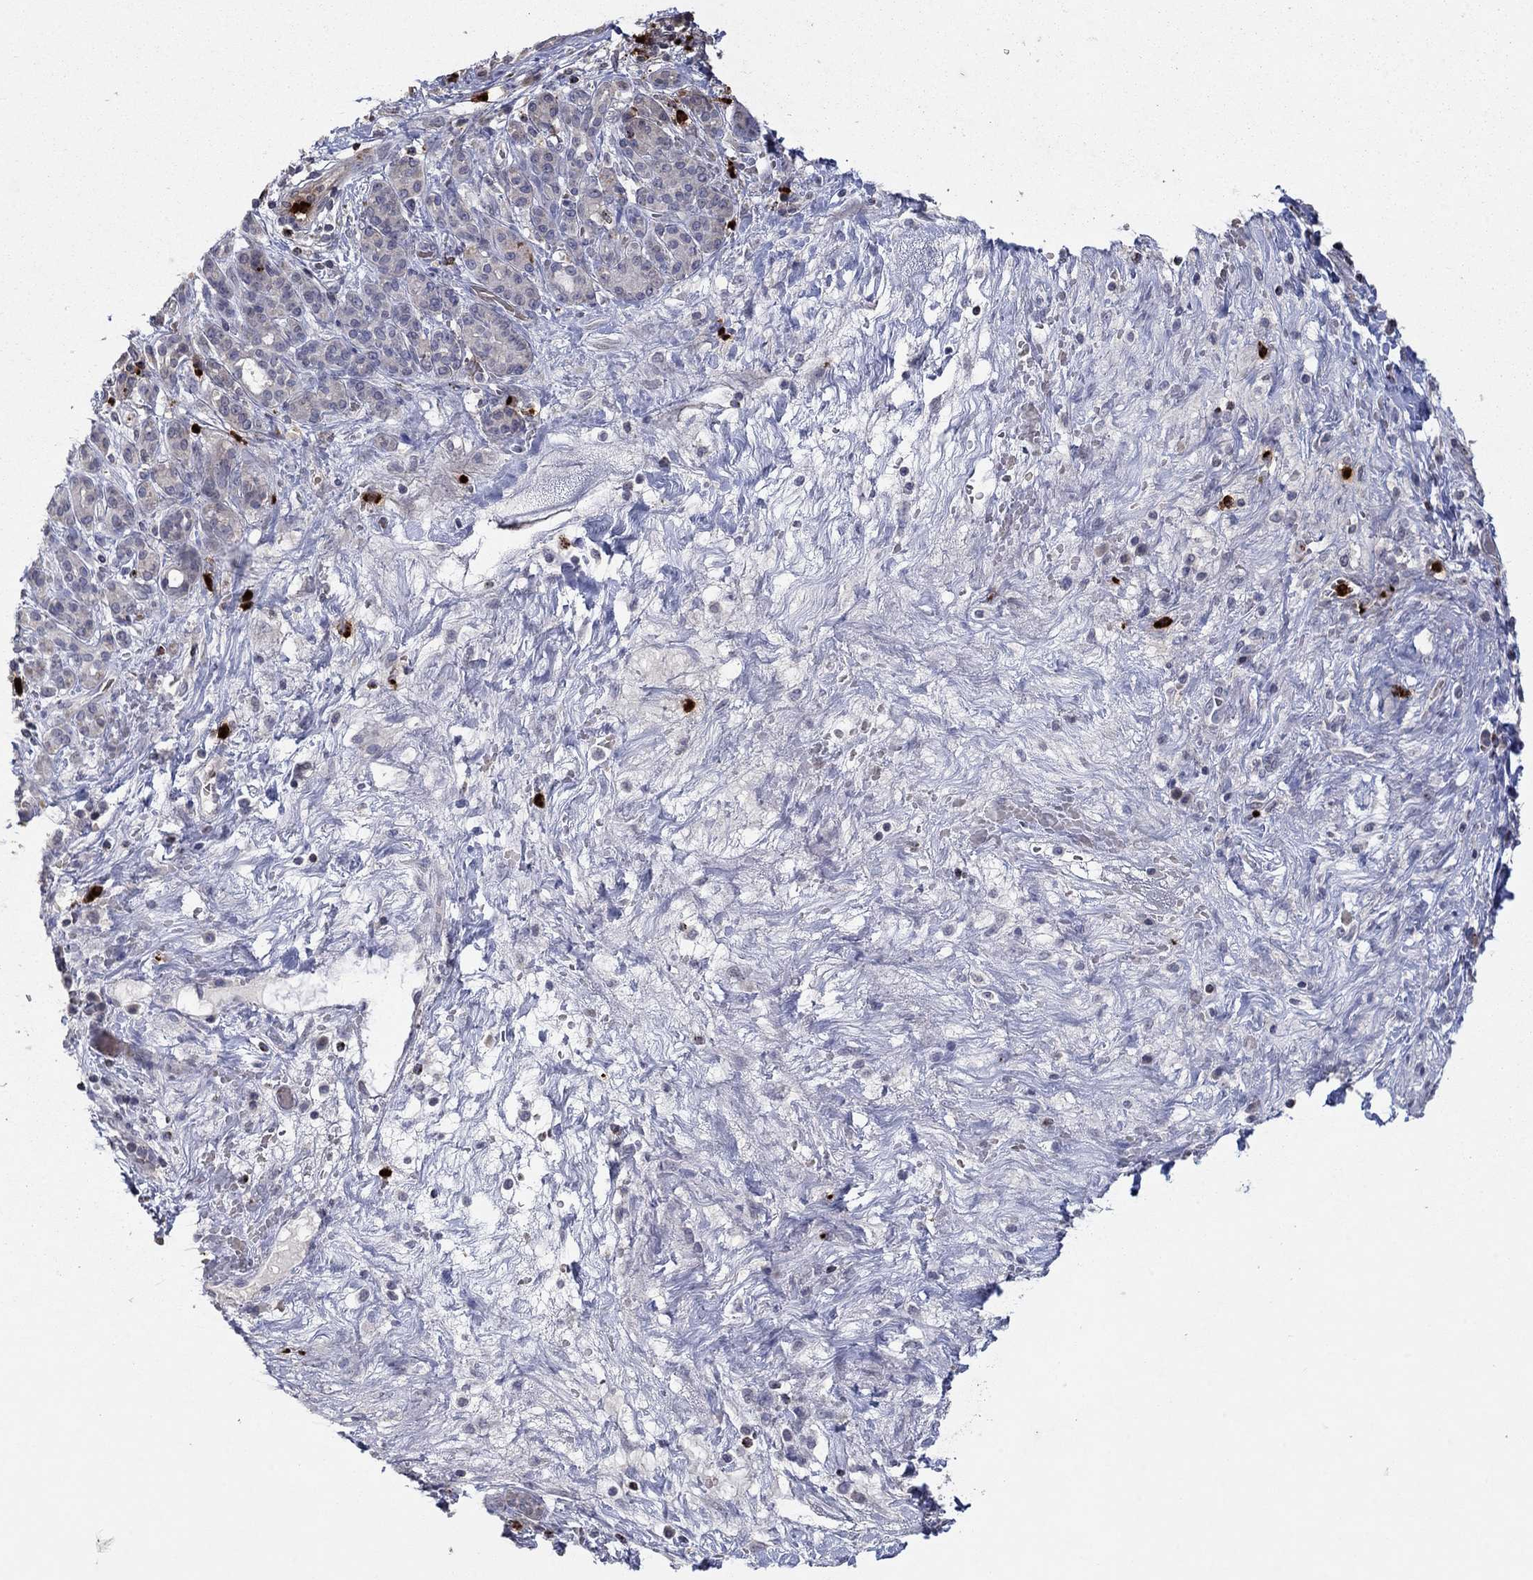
{"staining": {"intensity": "negative", "quantity": "none", "location": "none"}, "tissue": "pancreatic cancer", "cell_type": "Tumor cells", "image_type": "cancer", "snomed": [{"axis": "morphology", "description": "Adenocarcinoma, NOS"}, {"axis": "topography", "description": "Pancreas"}], "caption": "Image shows no significant protein expression in tumor cells of pancreatic cancer.", "gene": "CCL5", "patient": {"sex": "male", "age": 44}}